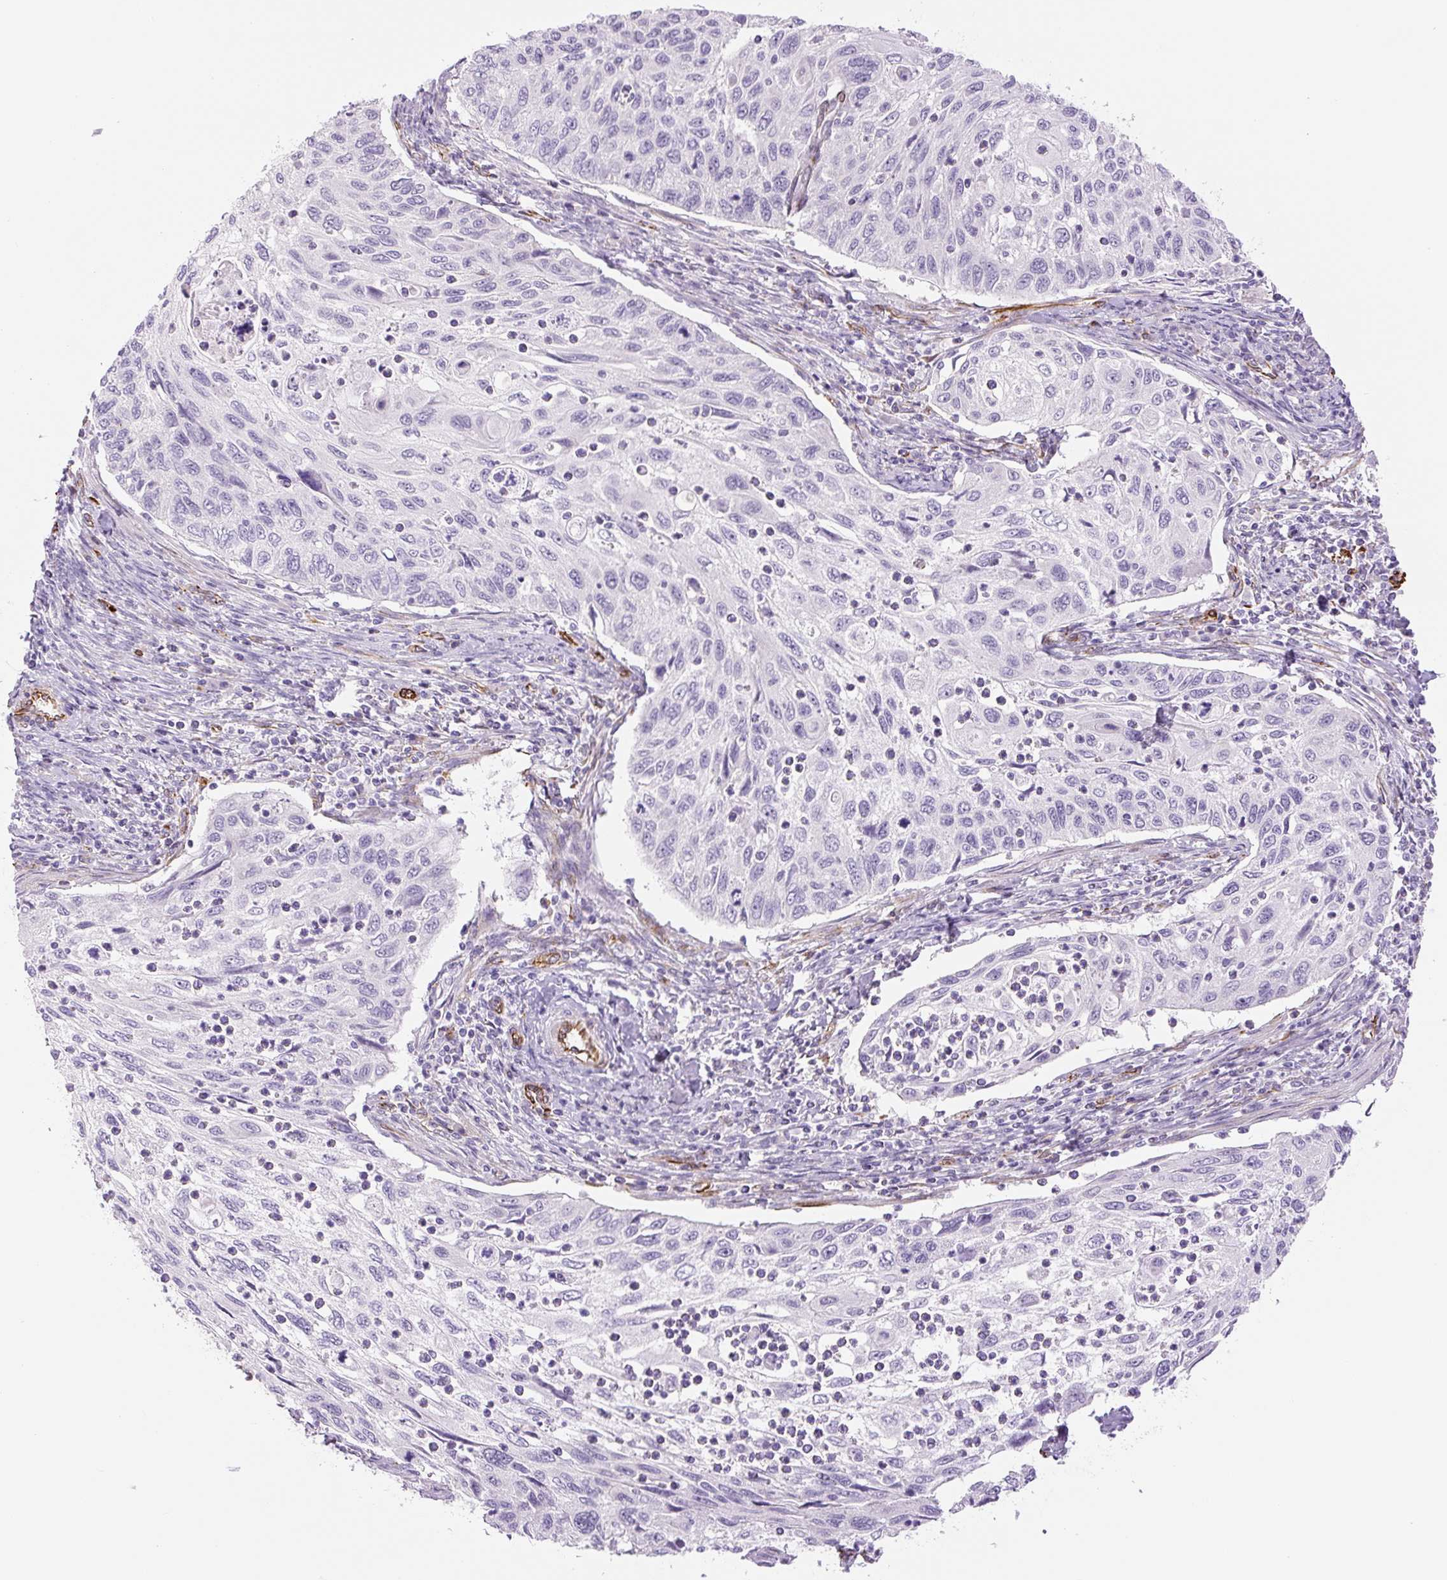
{"staining": {"intensity": "negative", "quantity": "none", "location": "none"}, "tissue": "cervical cancer", "cell_type": "Tumor cells", "image_type": "cancer", "snomed": [{"axis": "morphology", "description": "Squamous cell carcinoma, NOS"}, {"axis": "topography", "description": "Cervix"}], "caption": "Immunohistochemistry photomicrograph of human cervical cancer stained for a protein (brown), which exhibits no positivity in tumor cells. (Stains: DAB IHC with hematoxylin counter stain, Microscopy: brightfield microscopy at high magnification).", "gene": "NES", "patient": {"sex": "female", "age": 70}}